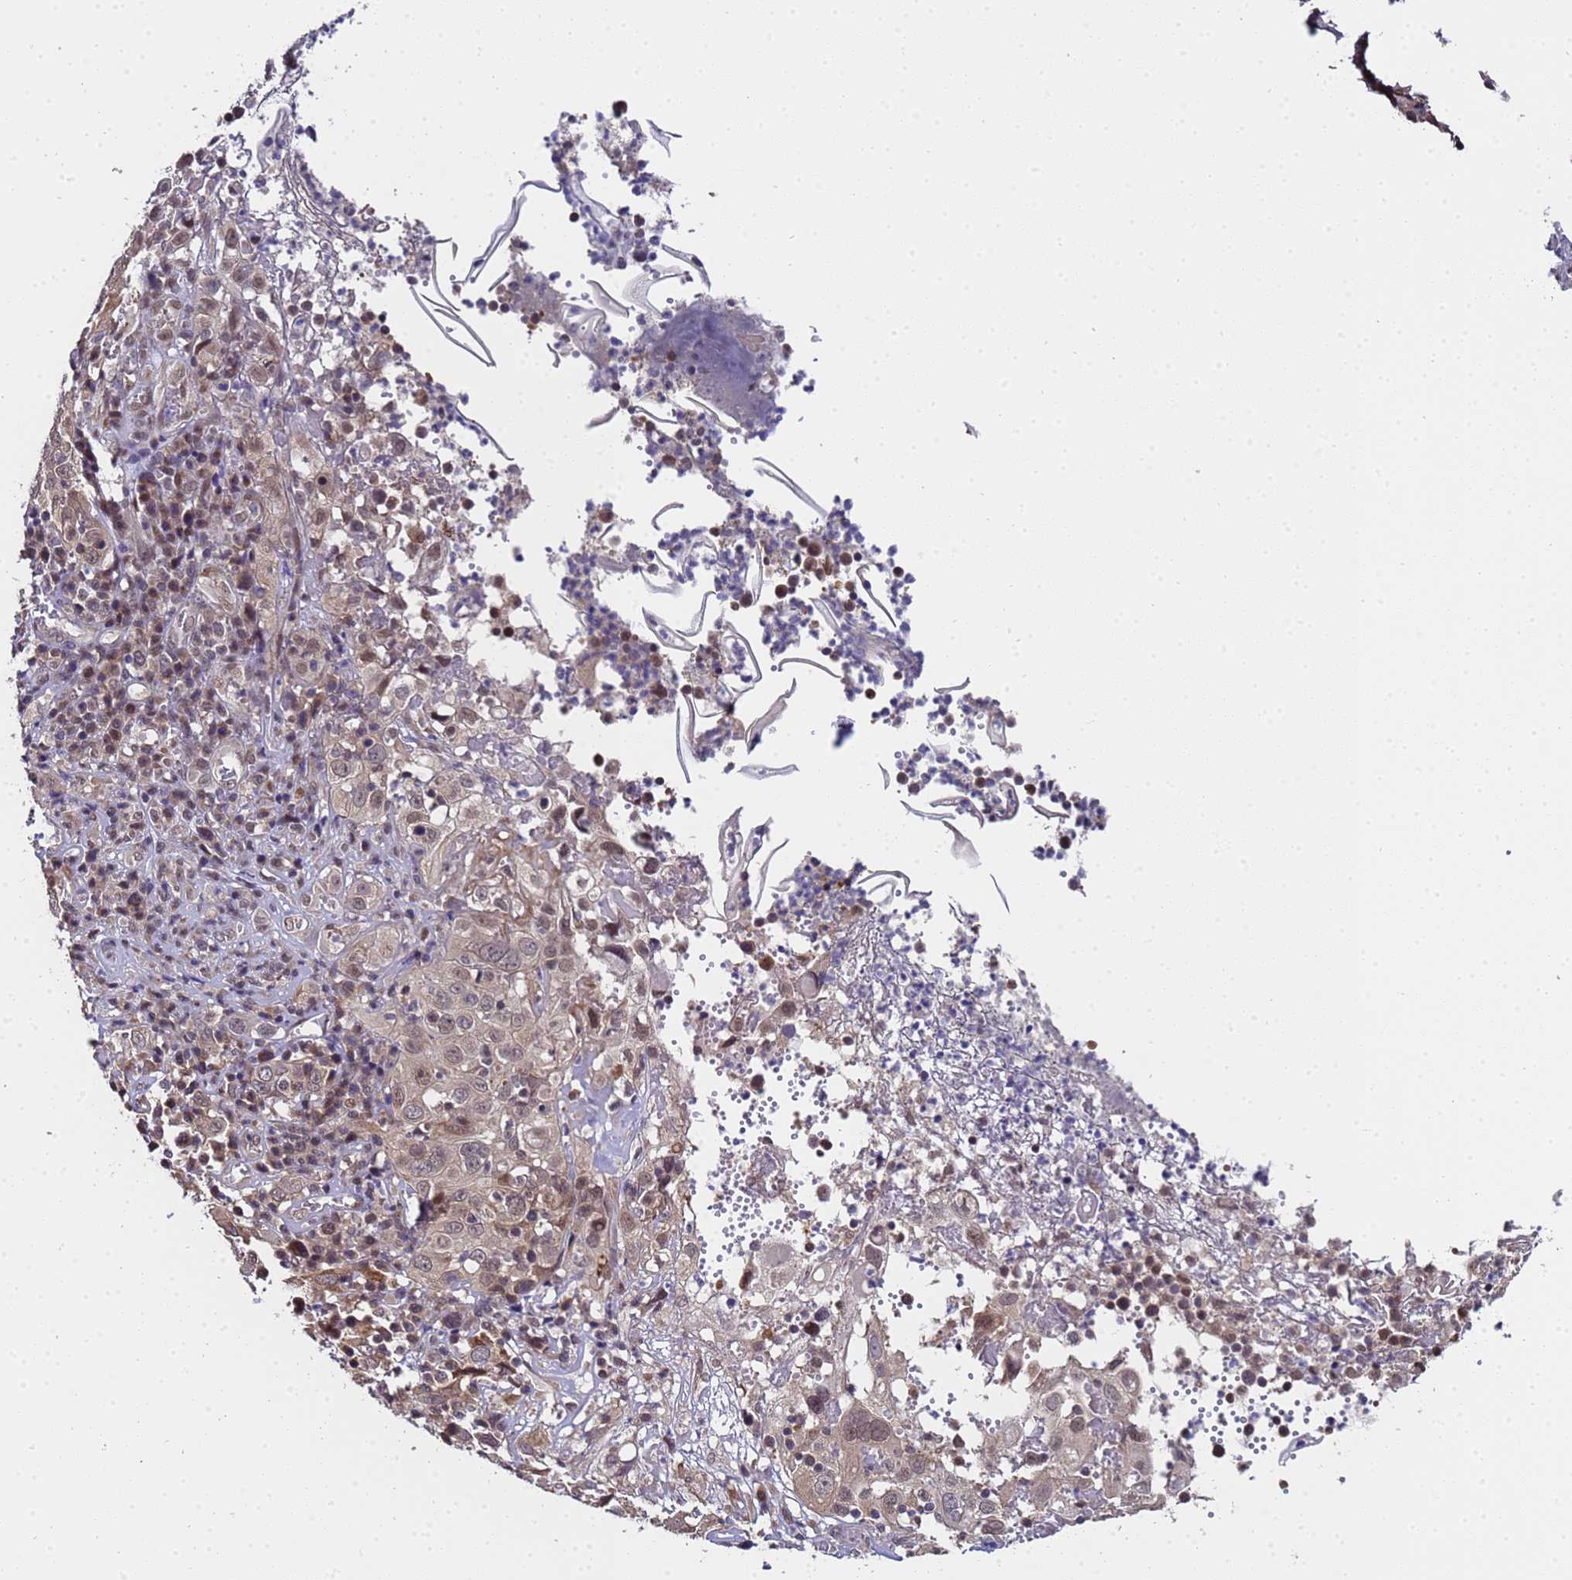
{"staining": {"intensity": "weak", "quantity": ">75%", "location": "nuclear"}, "tissue": "cervical cancer", "cell_type": "Tumor cells", "image_type": "cancer", "snomed": [{"axis": "morphology", "description": "Squamous cell carcinoma, NOS"}, {"axis": "topography", "description": "Cervix"}], "caption": "A photomicrograph of human cervical squamous cell carcinoma stained for a protein exhibits weak nuclear brown staining in tumor cells.", "gene": "ANAPC13", "patient": {"sex": "female", "age": 46}}